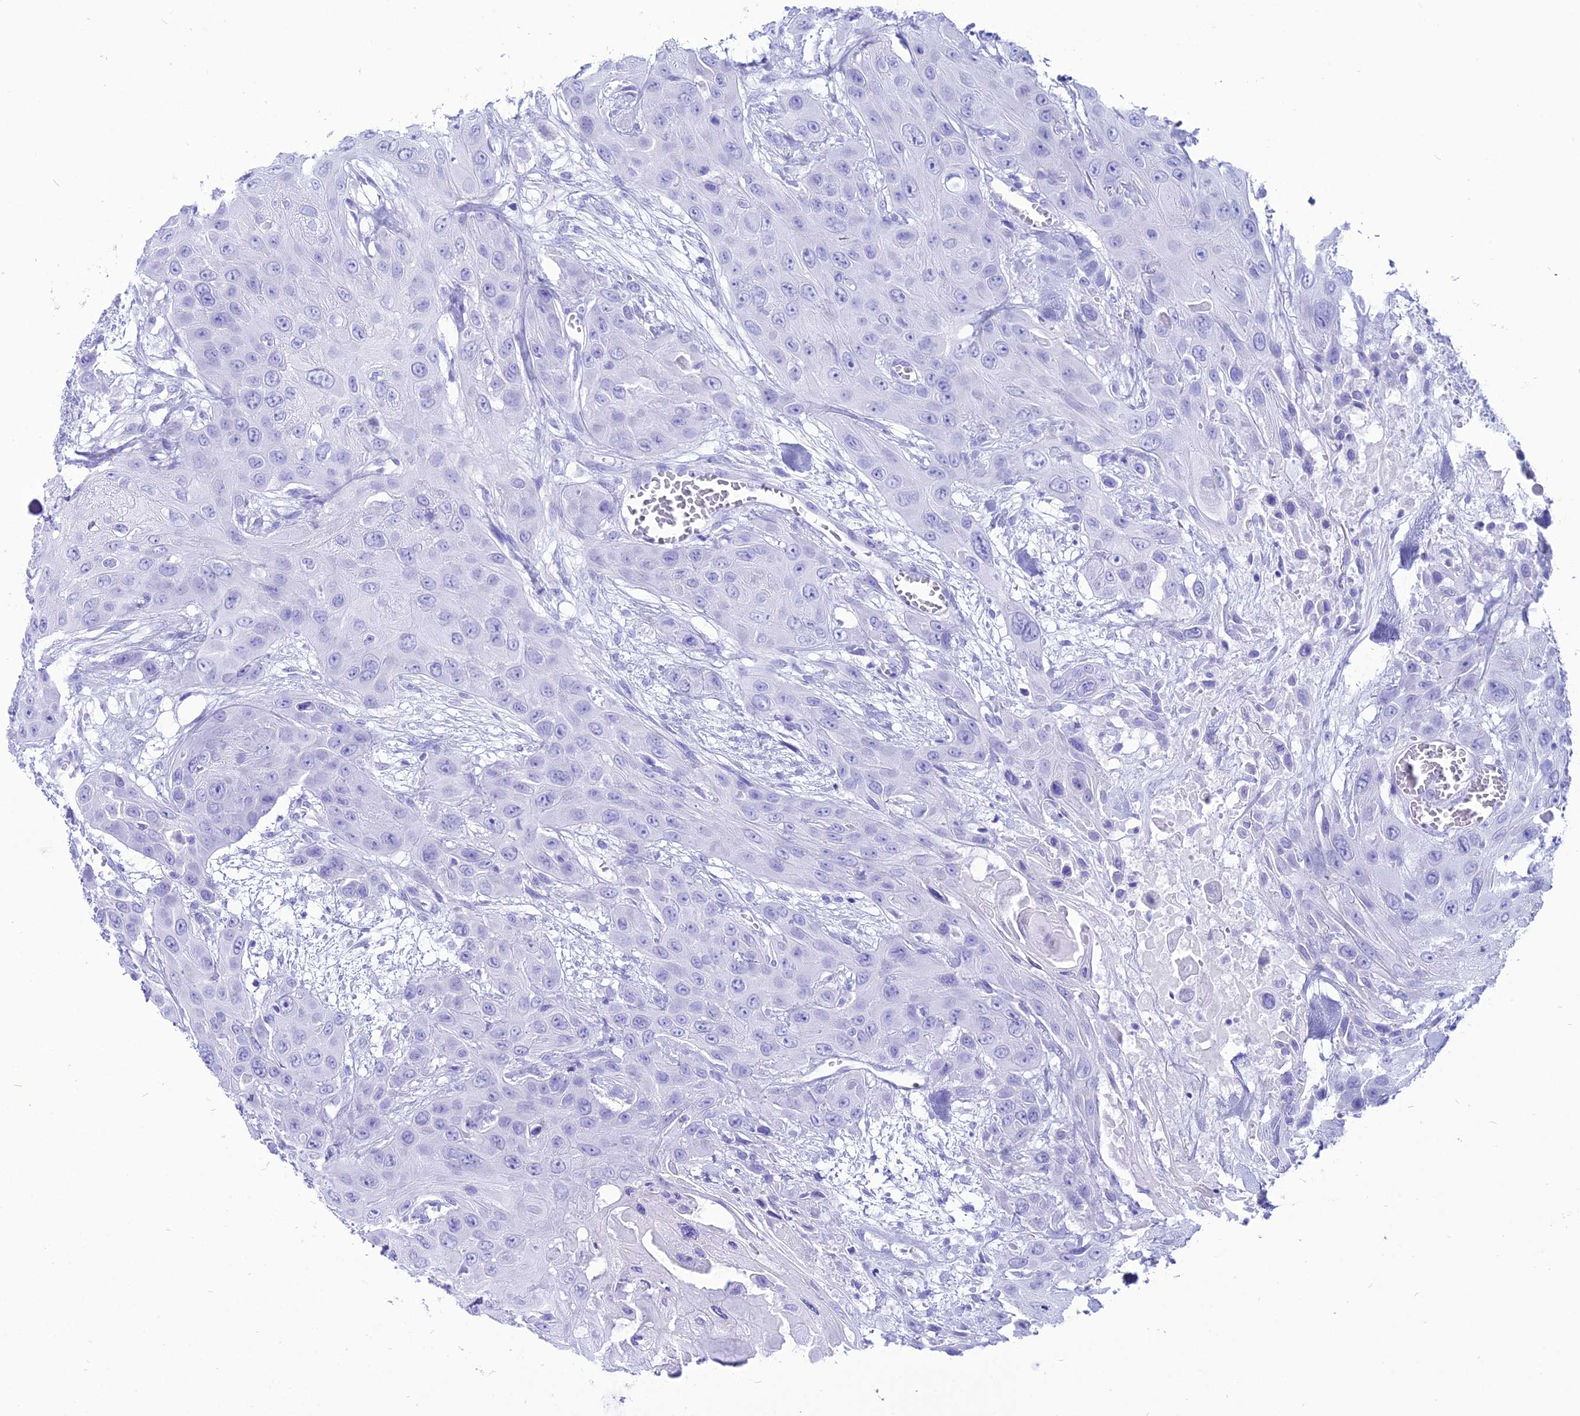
{"staining": {"intensity": "negative", "quantity": "none", "location": "none"}, "tissue": "head and neck cancer", "cell_type": "Tumor cells", "image_type": "cancer", "snomed": [{"axis": "morphology", "description": "Squamous cell carcinoma, NOS"}, {"axis": "topography", "description": "Head-Neck"}], "caption": "DAB immunohistochemical staining of head and neck cancer (squamous cell carcinoma) shows no significant expression in tumor cells.", "gene": "PNMA5", "patient": {"sex": "male", "age": 81}}